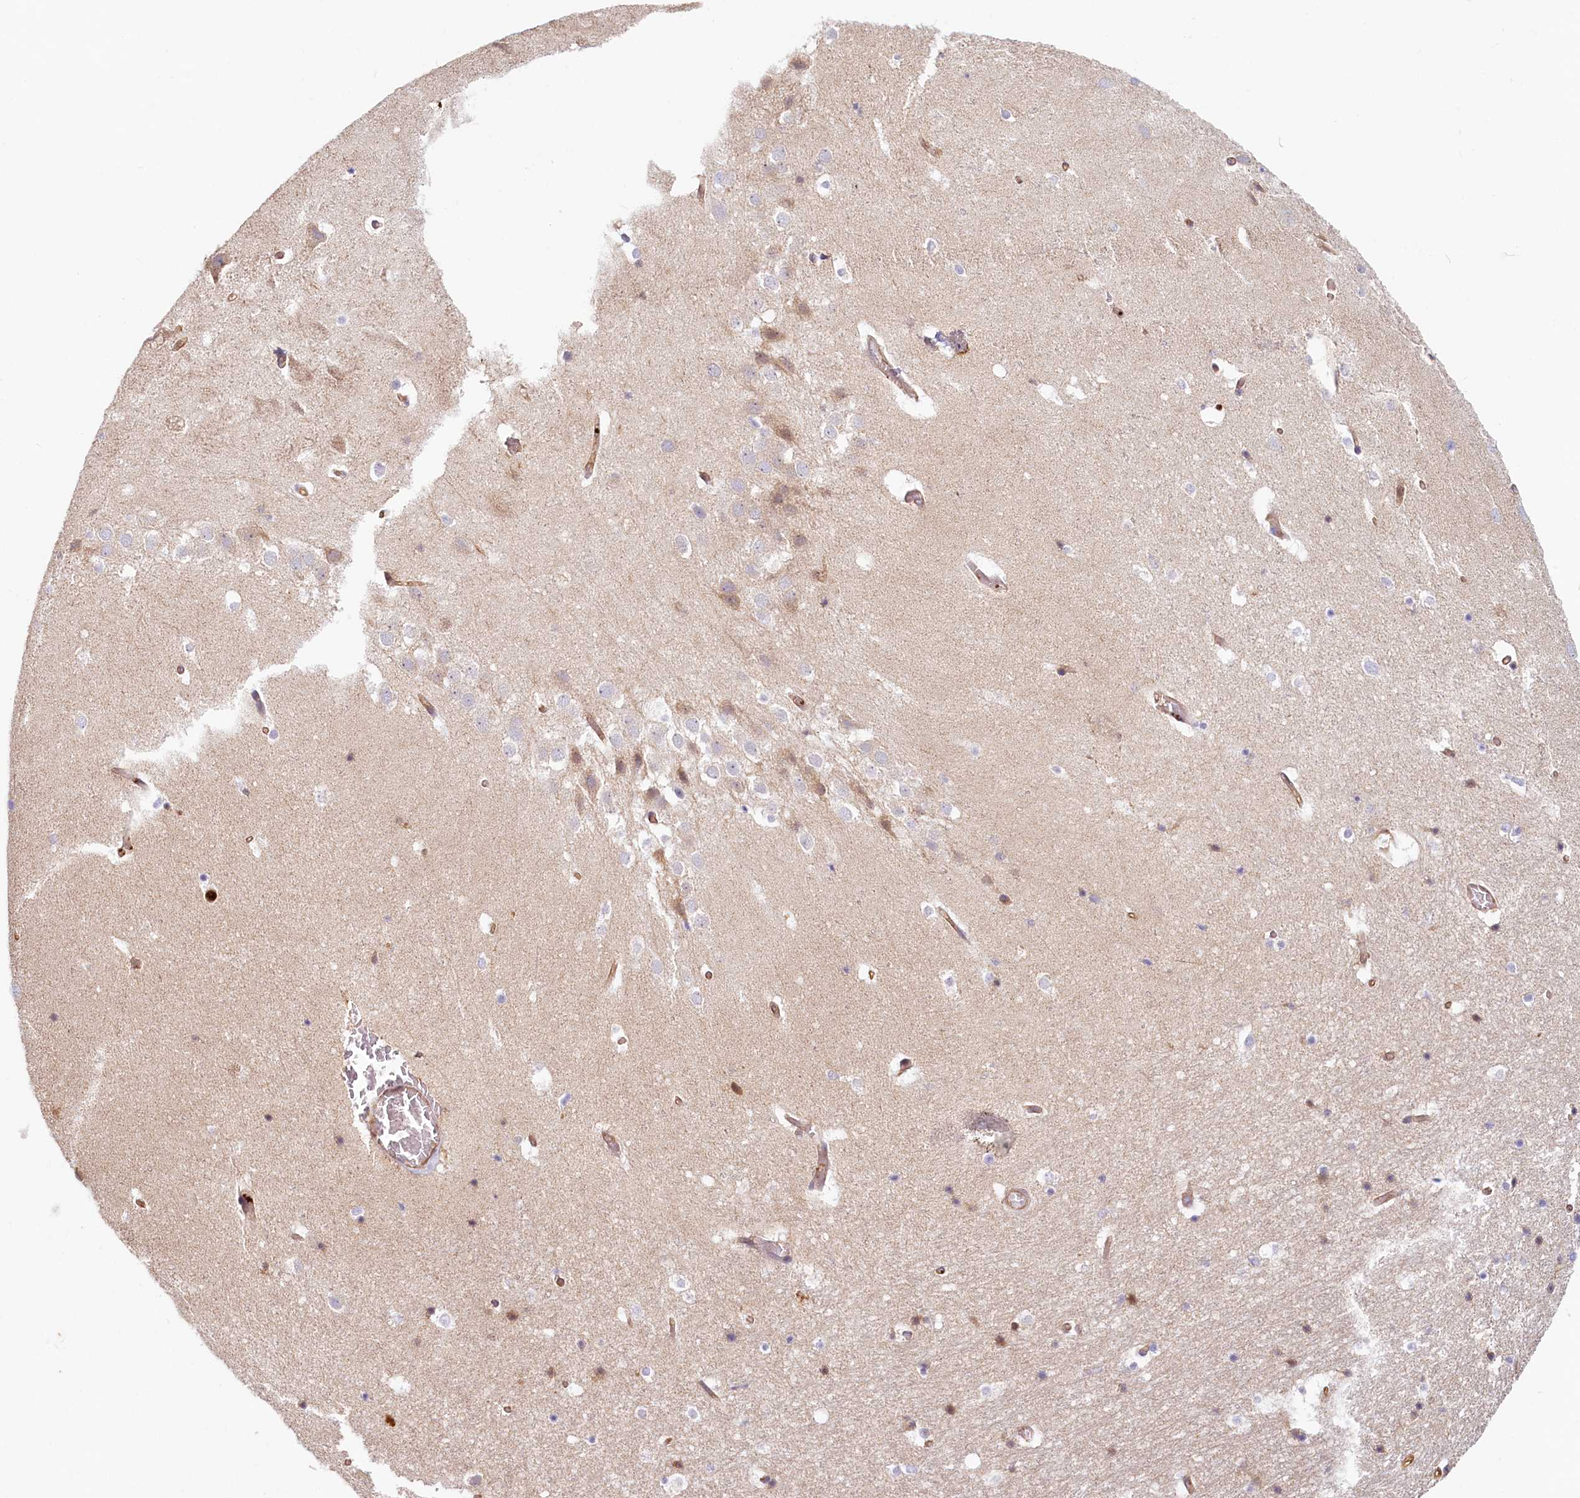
{"staining": {"intensity": "moderate", "quantity": "<25%", "location": "cytoplasmic/membranous"}, "tissue": "hippocampus", "cell_type": "Glial cells", "image_type": "normal", "snomed": [{"axis": "morphology", "description": "Normal tissue, NOS"}, {"axis": "topography", "description": "Hippocampus"}], "caption": "Hippocampus stained for a protein (brown) displays moderate cytoplasmic/membranous positive expression in approximately <25% of glial cells.", "gene": "LMOD3", "patient": {"sex": "female", "age": 52}}